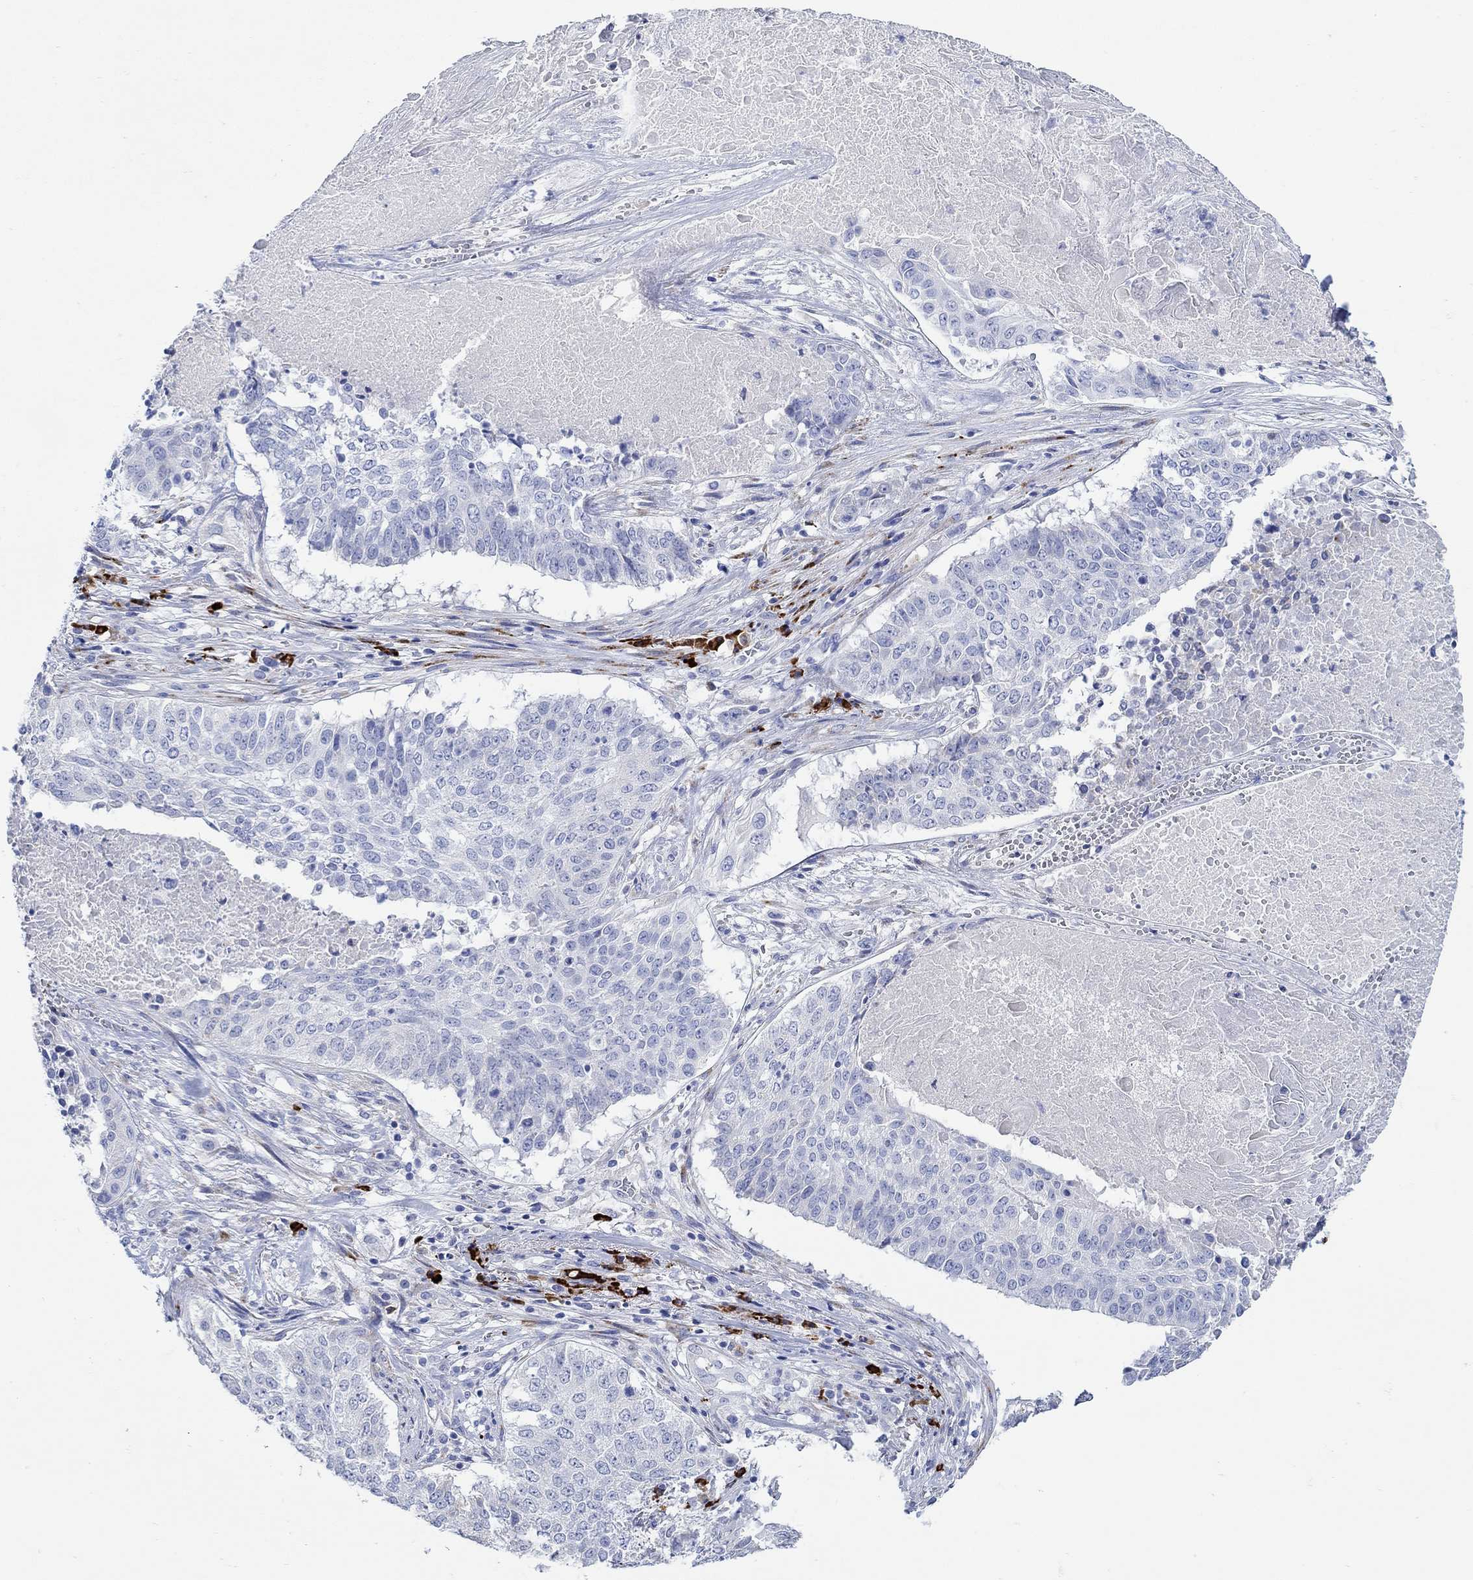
{"staining": {"intensity": "negative", "quantity": "none", "location": "none"}, "tissue": "lung cancer", "cell_type": "Tumor cells", "image_type": "cancer", "snomed": [{"axis": "morphology", "description": "Squamous cell carcinoma, NOS"}, {"axis": "topography", "description": "Lung"}], "caption": "Immunohistochemistry histopathology image of neoplastic tissue: human squamous cell carcinoma (lung) stained with DAB (3,3'-diaminobenzidine) shows no significant protein expression in tumor cells.", "gene": "P2RY6", "patient": {"sex": "male", "age": 64}}